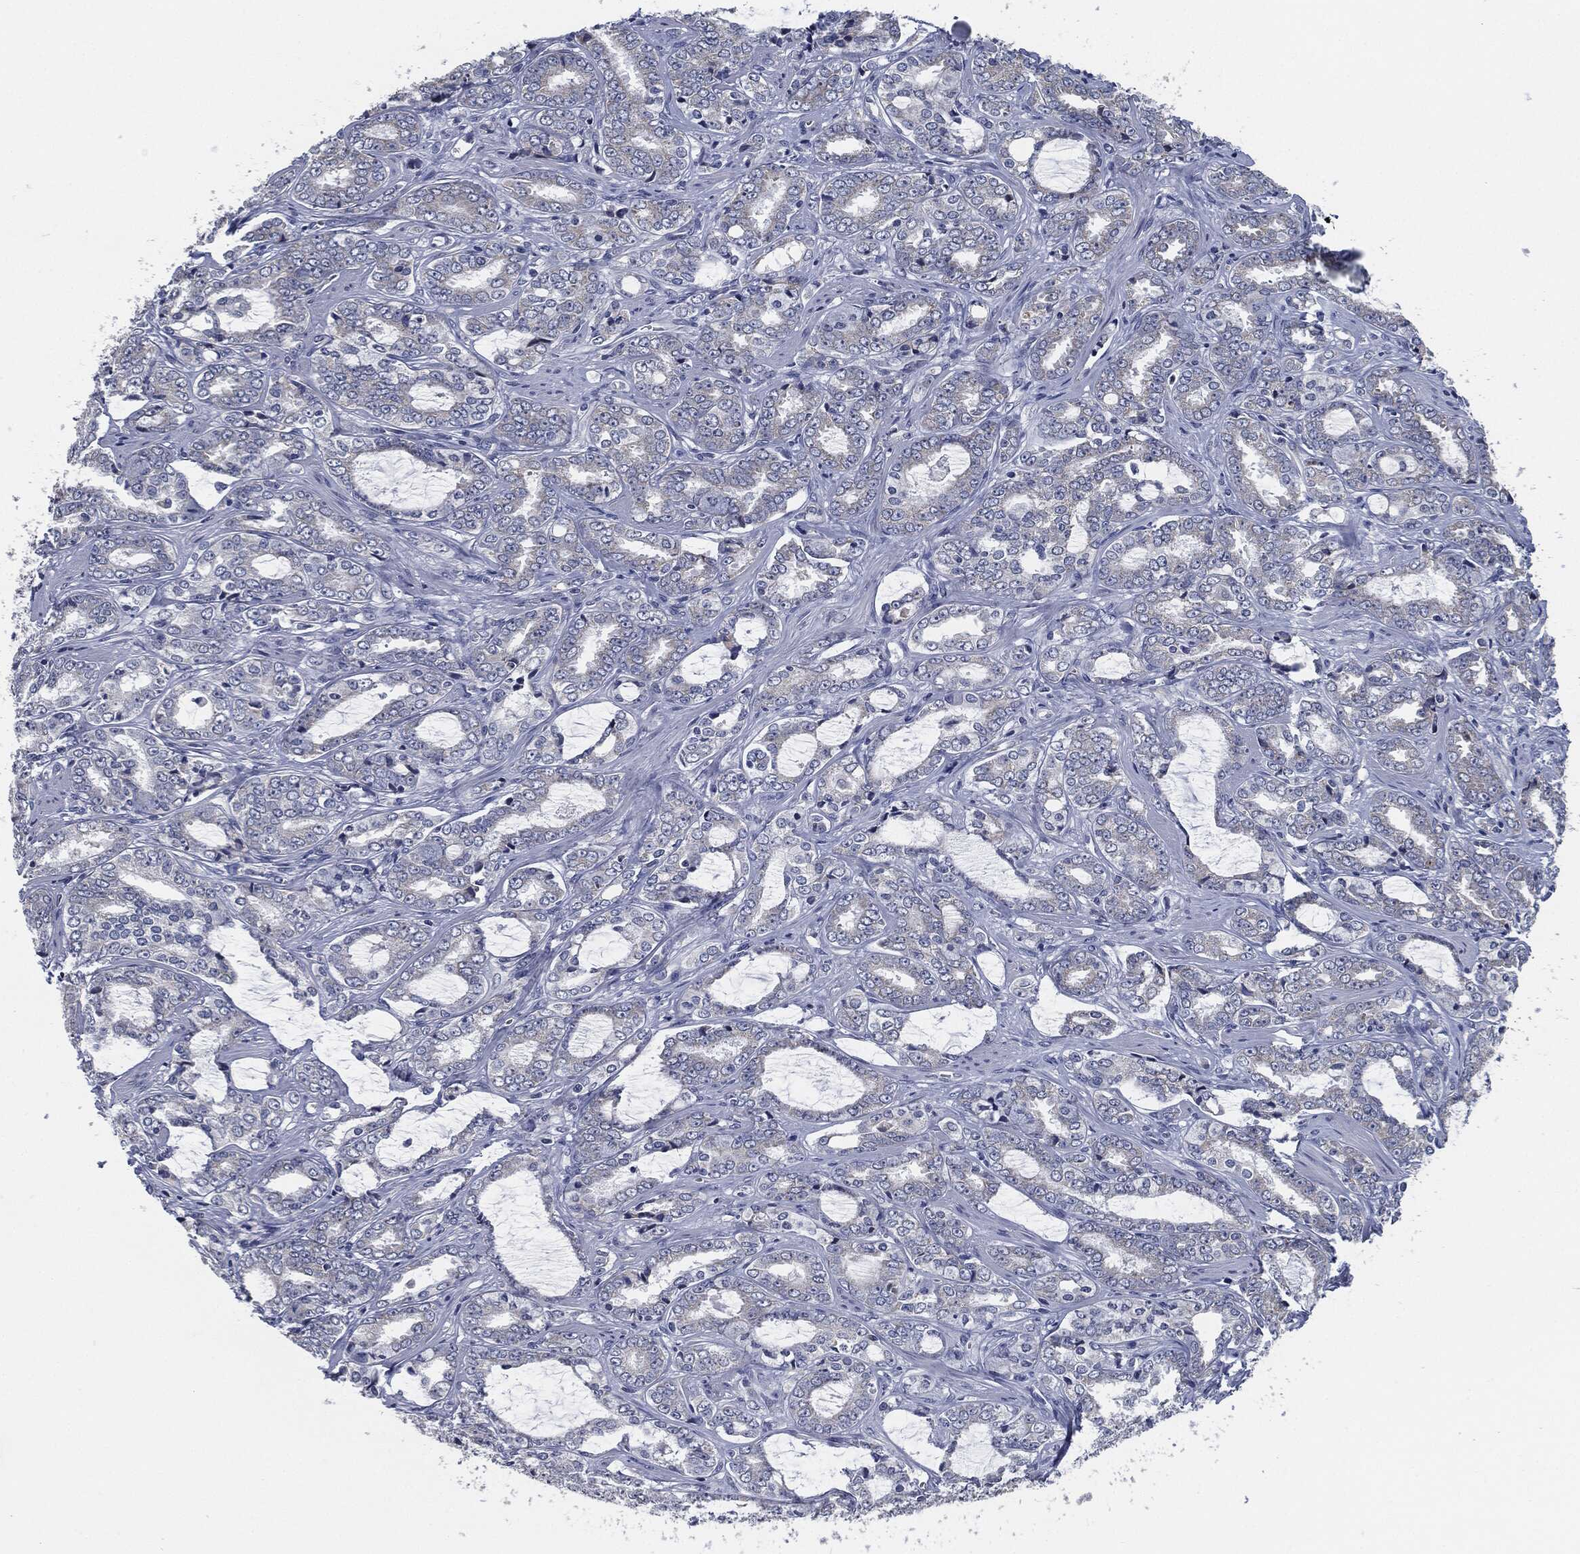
{"staining": {"intensity": "negative", "quantity": "none", "location": "none"}, "tissue": "prostate cancer", "cell_type": "Tumor cells", "image_type": "cancer", "snomed": [{"axis": "morphology", "description": "Adenocarcinoma, Medium grade"}, {"axis": "topography", "description": "Prostate"}], "caption": "Immunohistochemistry (IHC) of prostate adenocarcinoma (medium-grade) exhibits no positivity in tumor cells. (IHC, brightfield microscopy, high magnification).", "gene": "SIGLEC9", "patient": {"sex": "male", "age": 71}}